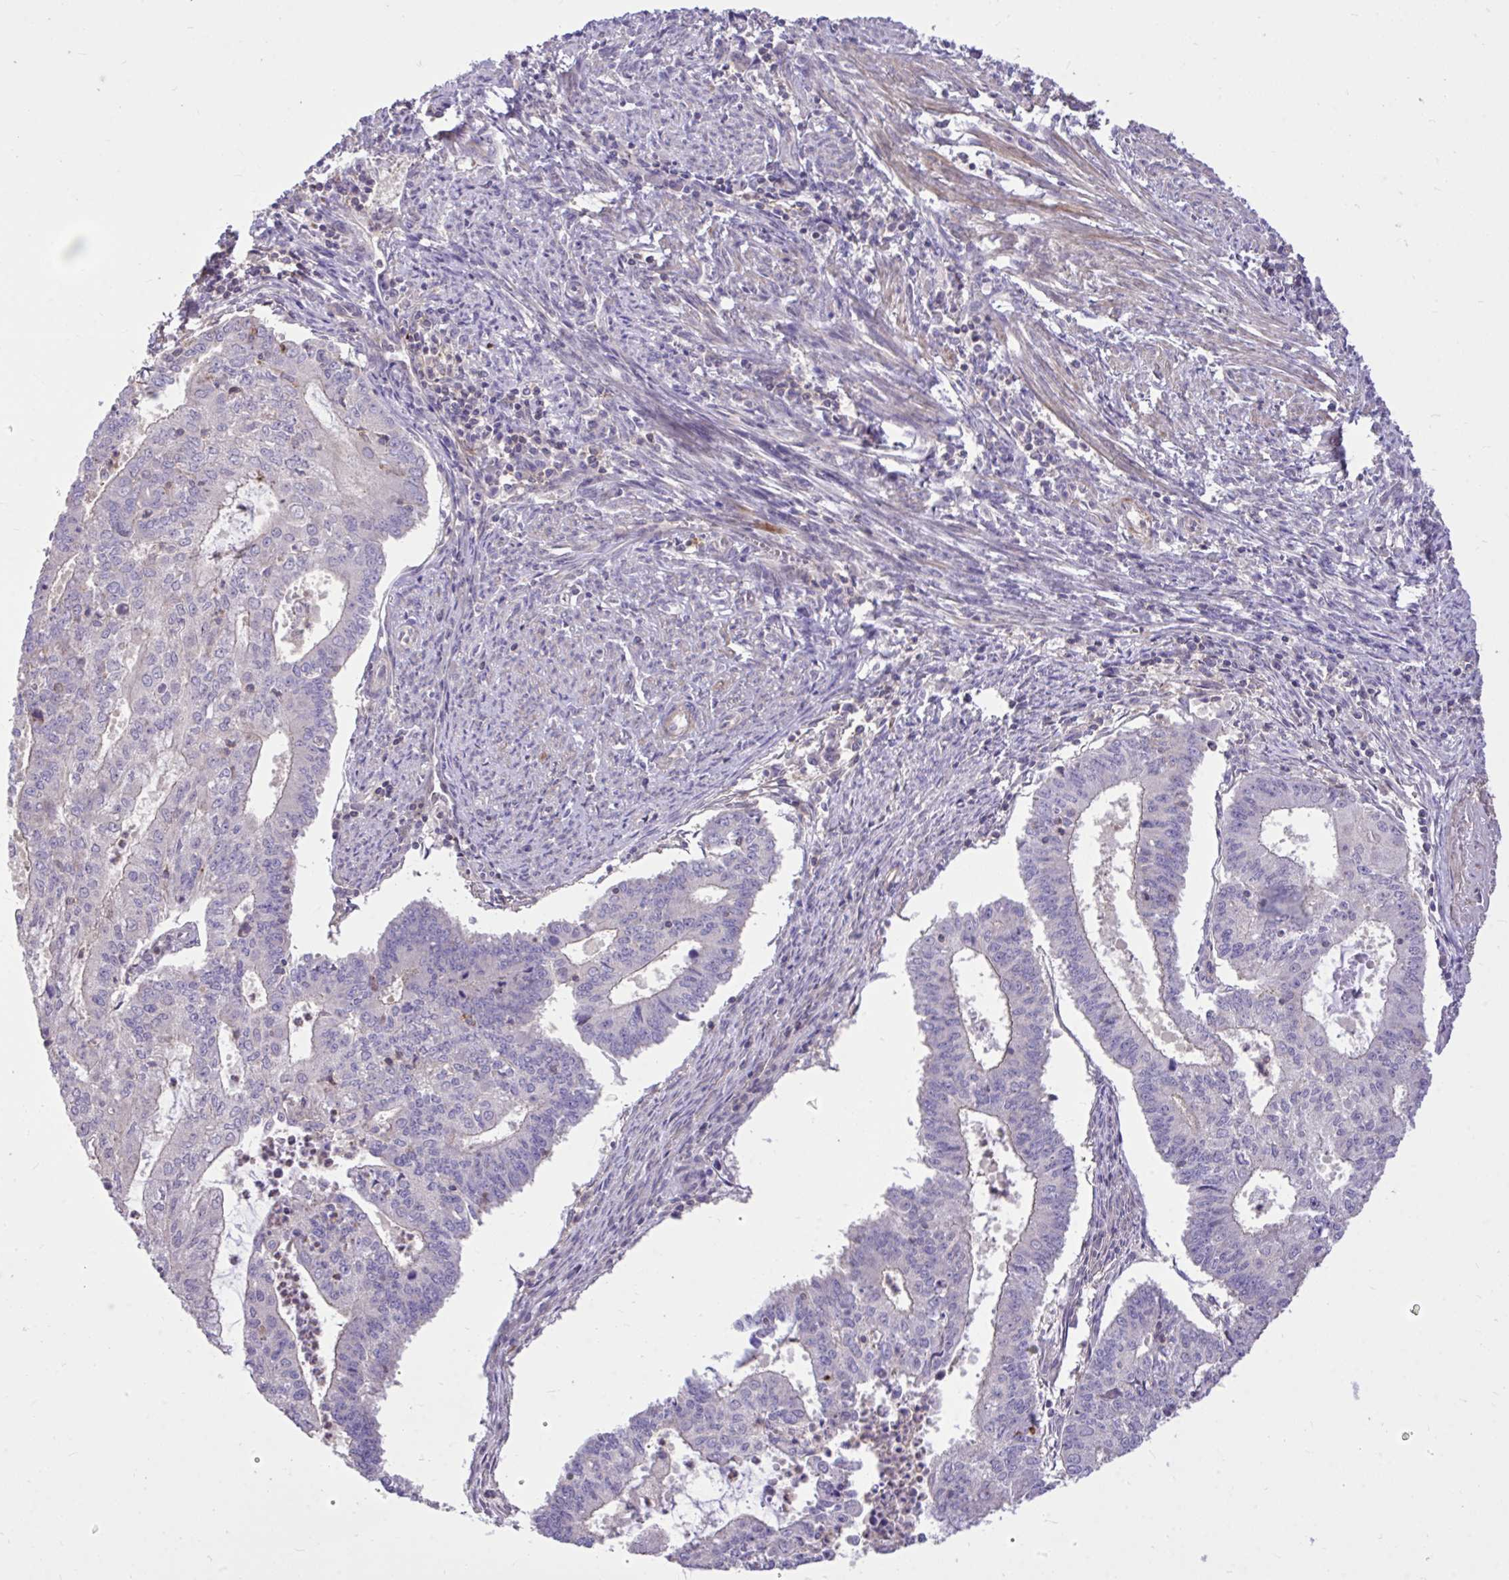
{"staining": {"intensity": "negative", "quantity": "none", "location": "none"}, "tissue": "endometrial cancer", "cell_type": "Tumor cells", "image_type": "cancer", "snomed": [{"axis": "morphology", "description": "Adenocarcinoma, NOS"}, {"axis": "topography", "description": "Endometrium"}], "caption": "High magnification brightfield microscopy of endometrial cancer stained with DAB (3,3'-diaminobenzidine) (brown) and counterstained with hematoxylin (blue): tumor cells show no significant positivity. The staining is performed using DAB brown chromogen with nuclei counter-stained in using hematoxylin.", "gene": "IGFL2", "patient": {"sex": "female", "age": 61}}